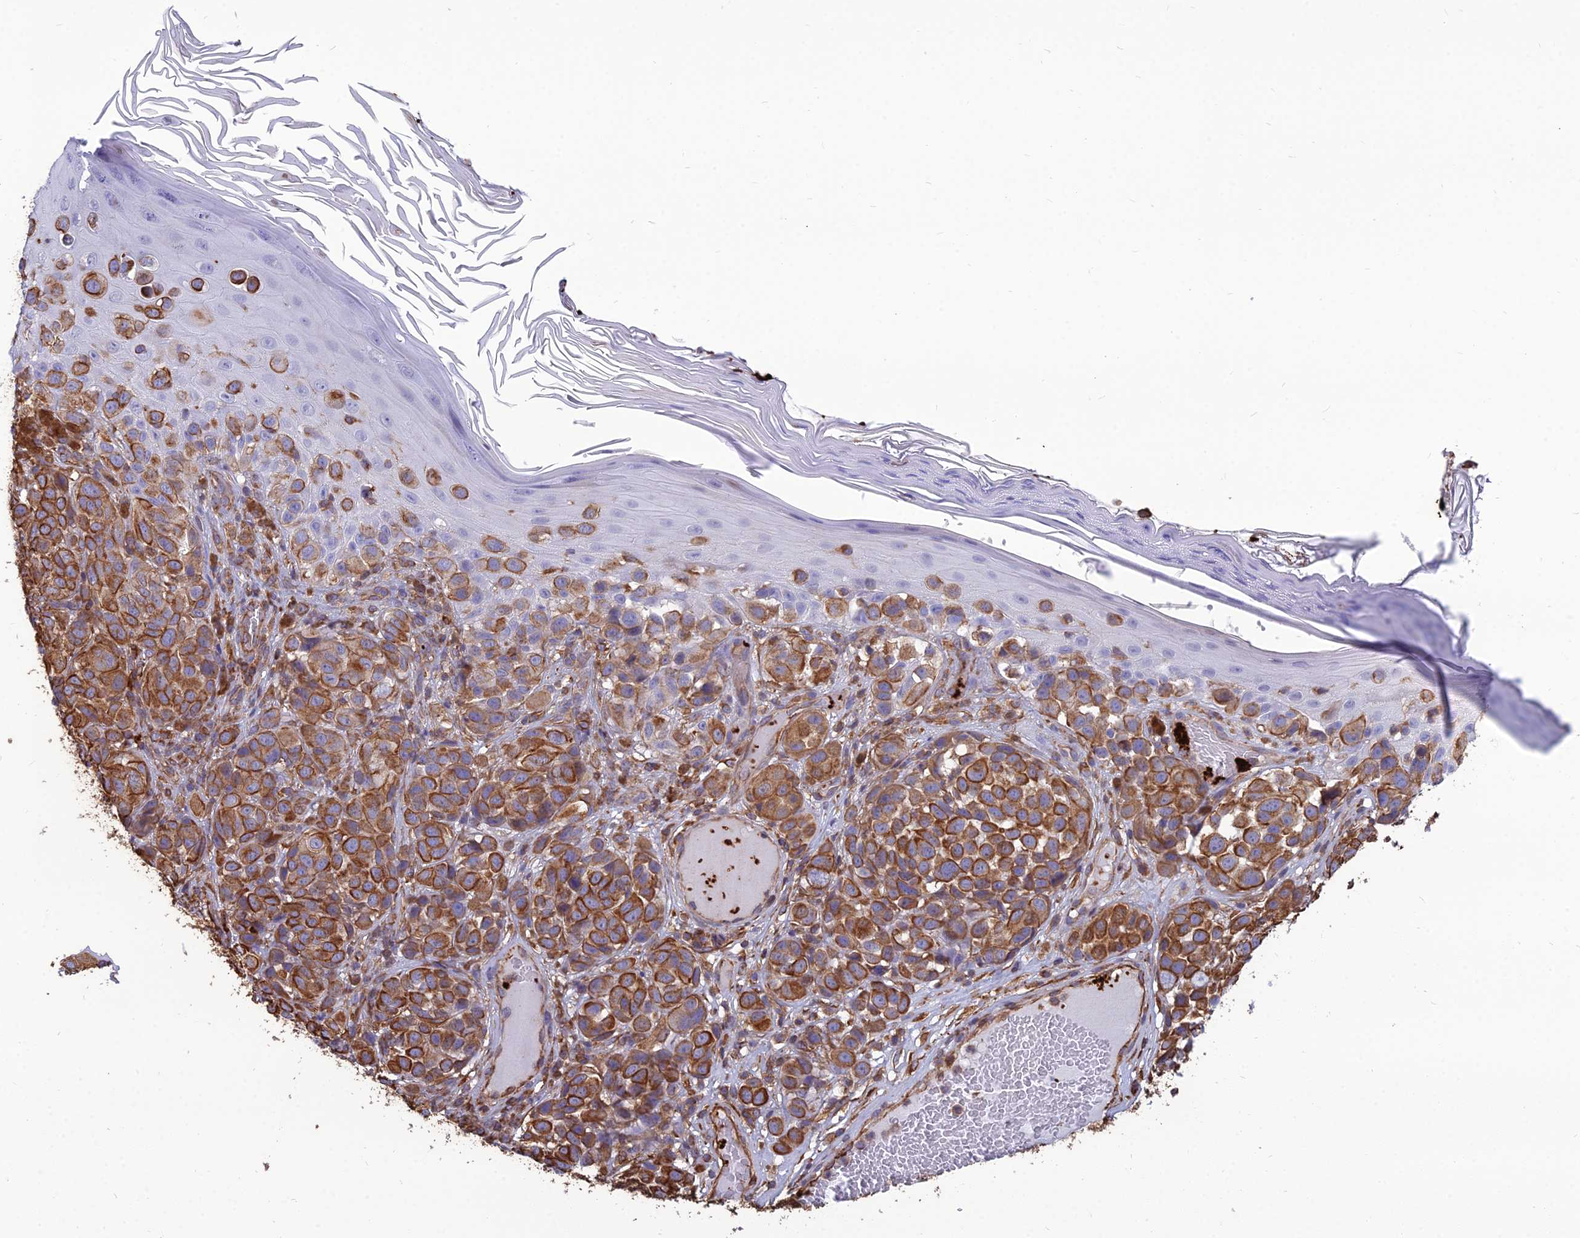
{"staining": {"intensity": "strong", "quantity": ">75%", "location": "cytoplasmic/membranous"}, "tissue": "melanoma", "cell_type": "Tumor cells", "image_type": "cancer", "snomed": [{"axis": "morphology", "description": "Malignant melanoma, NOS"}, {"axis": "topography", "description": "Skin"}], "caption": "Tumor cells demonstrate high levels of strong cytoplasmic/membranous expression in about >75% of cells in melanoma.", "gene": "PSMD11", "patient": {"sex": "male", "age": 38}}